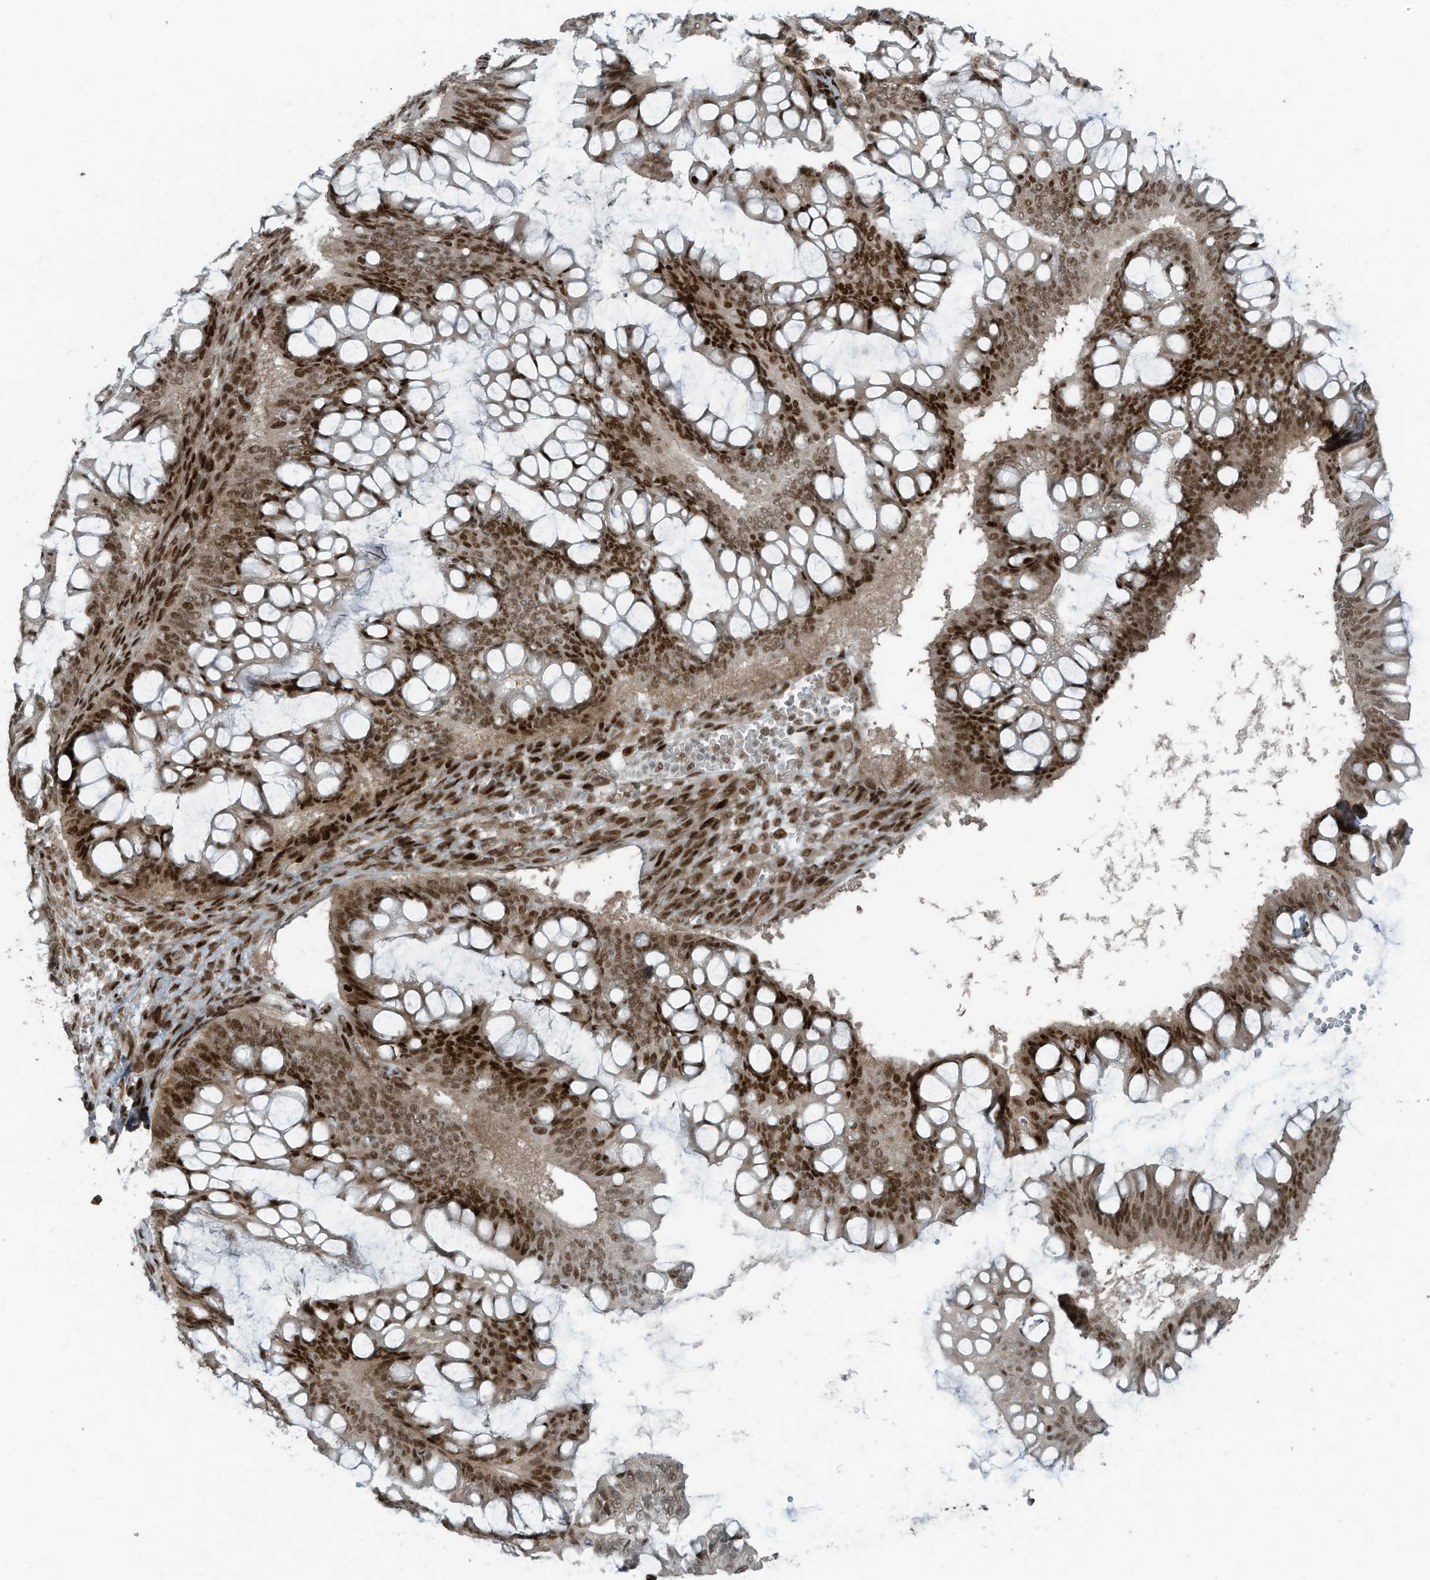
{"staining": {"intensity": "strong", "quantity": ">75%", "location": "nuclear"}, "tissue": "ovarian cancer", "cell_type": "Tumor cells", "image_type": "cancer", "snomed": [{"axis": "morphology", "description": "Cystadenocarcinoma, mucinous, NOS"}, {"axis": "topography", "description": "Ovary"}], "caption": "Protein staining demonstrates strong nuclear staining in approximately >75% of tumor cells in ovarian cancer (mucinous cystadenocarcinoma).", "gene": "PCNP", "patient": {"sex": "female", "age": 73}}